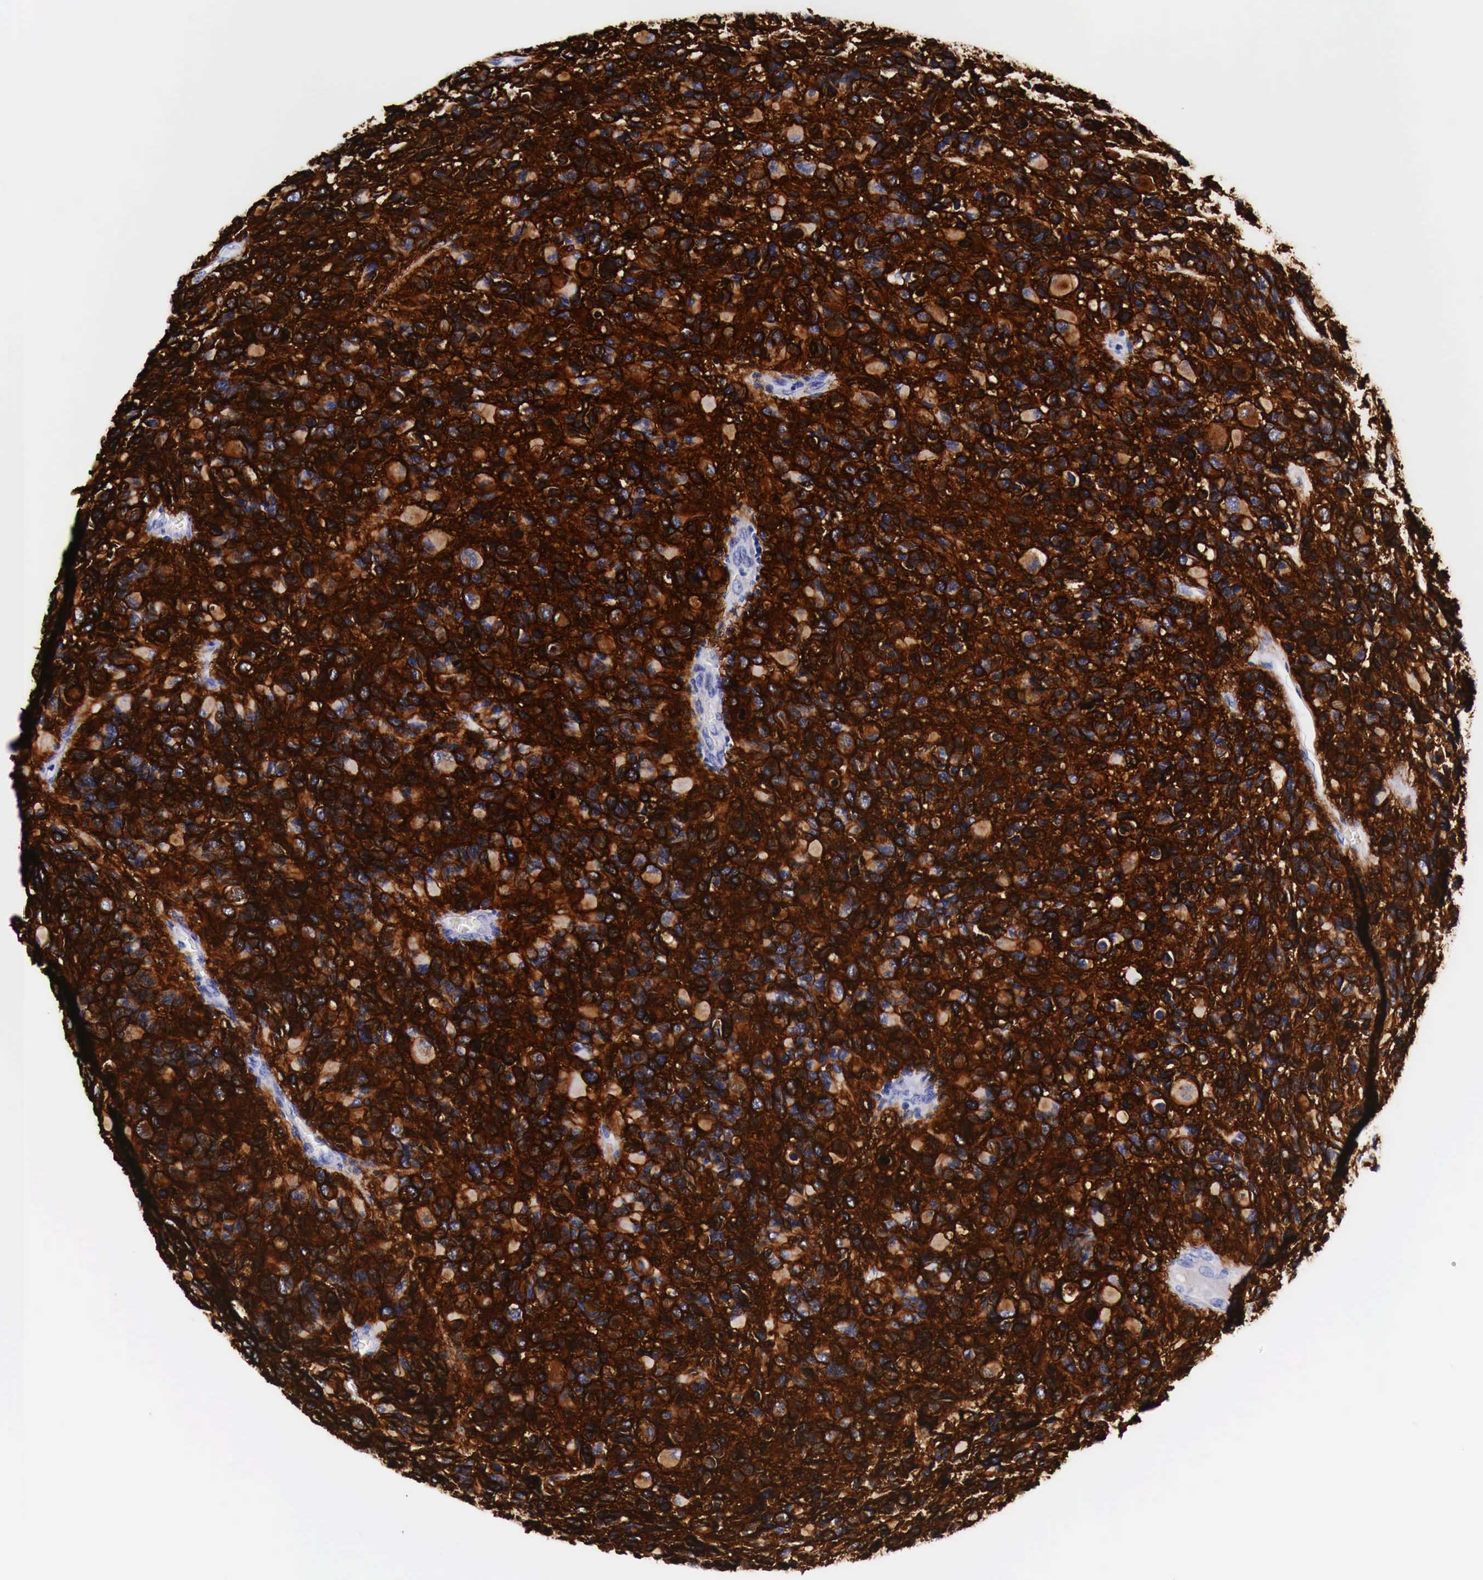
{"staining": {"intensity": "strong", "quantity": ">75%", "location": "cytoplasmic/membranous"}, "tissue": "glioma", "cell_type": "Tumor cells", "image_type": "cancer", "snomed": [{"axis": "morphology", "description": "Glioma, malignant, High grade"}, {"axis": "topography", "description": "Brain"}], "caption": "This is a photomicrograph of IHC staining of malignant glioma (high-grade), which shows strong expression in the cytoplasmic/membranous of tumor cells.", "gene": "EGFR", "patient": {"sex": "male", "age": 77}}